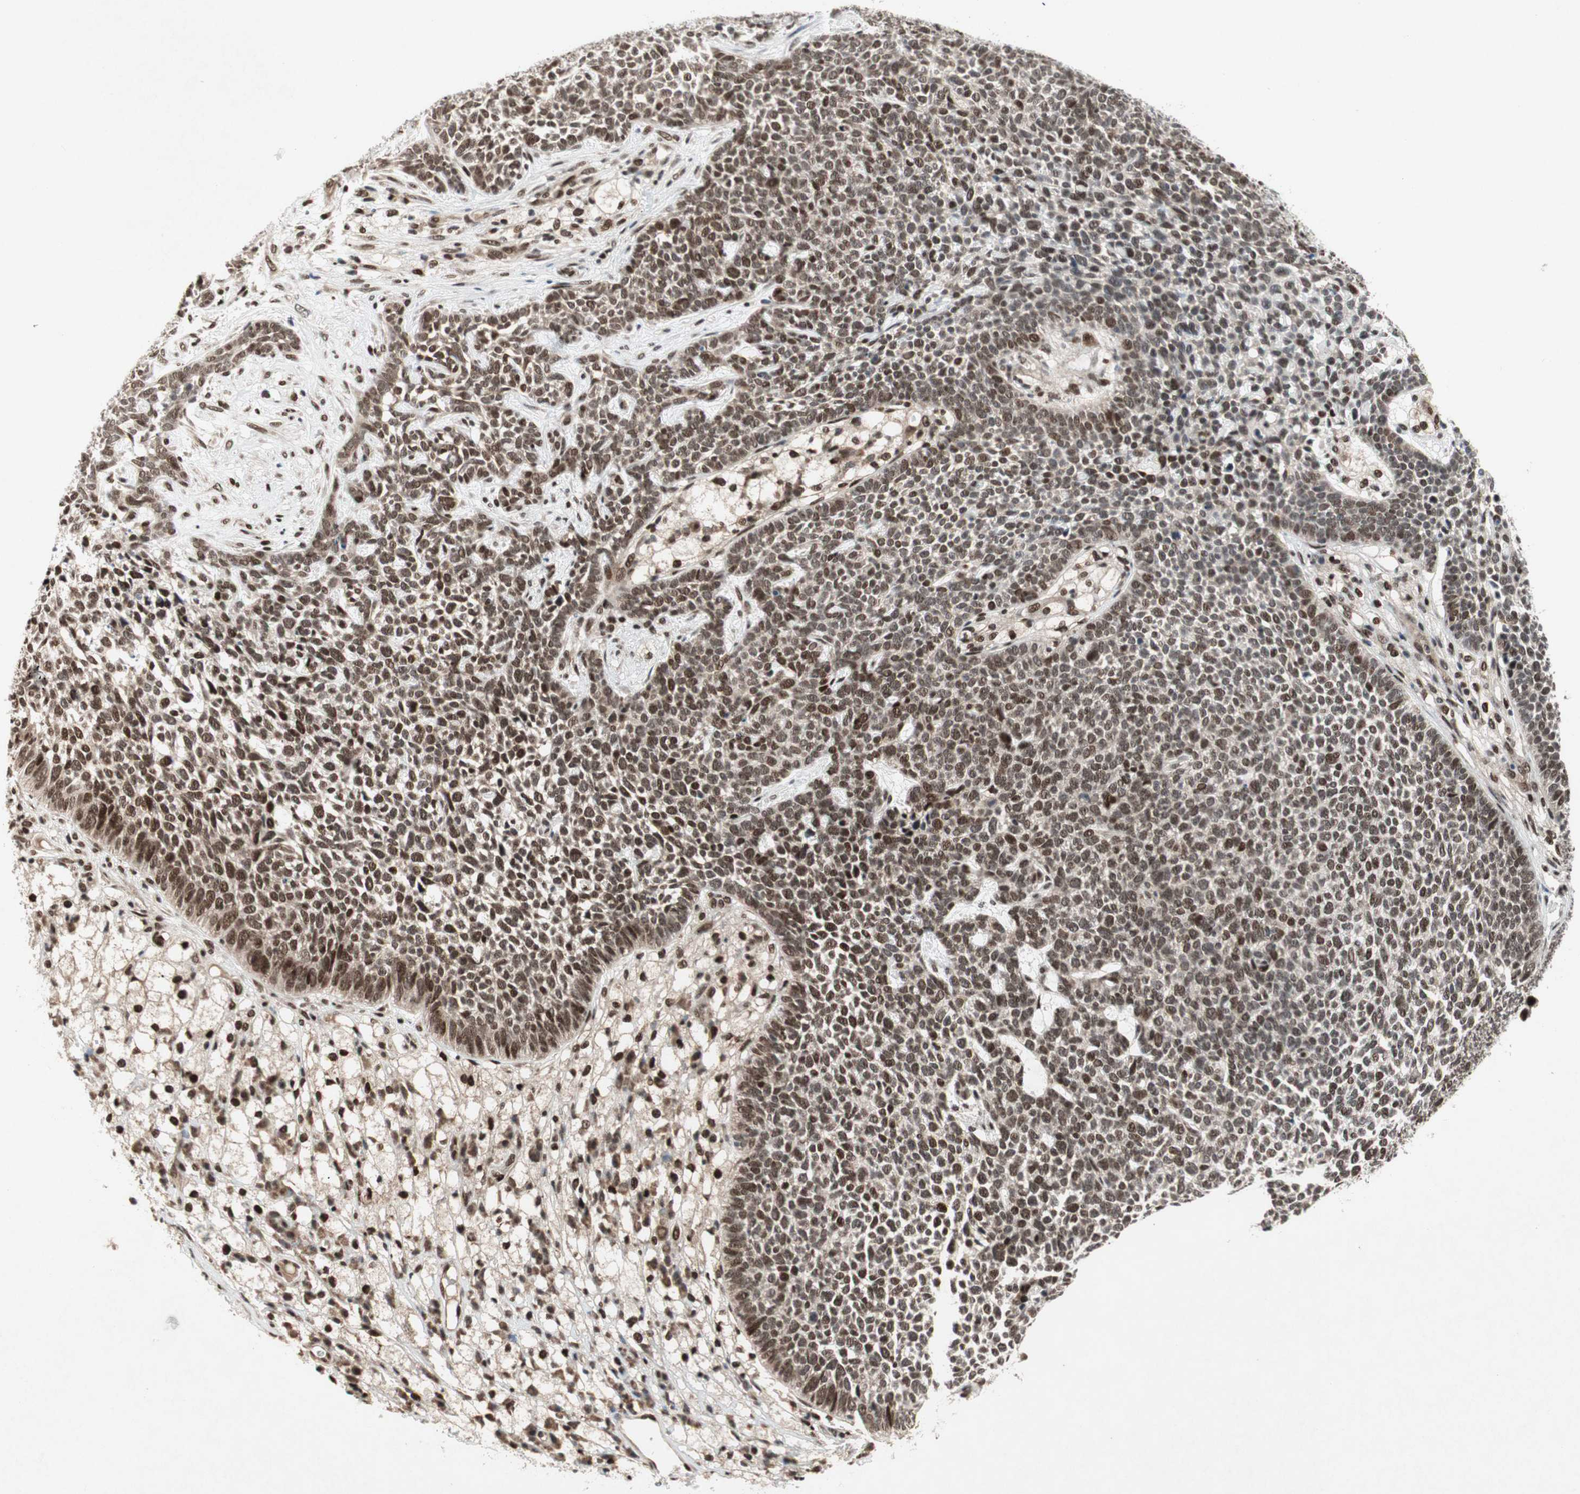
{"staining": {"intensity": "strong", "quantity": ">75%", "location": "nuclear"}, "tissue": "skin cancer", "cell_type": "Tumor cells", "image_type": "cancer", "snomed": [{"axis": "morphology", "description": "Basal cell carcinoma"}, {"axis": "topography", "description": "Skin"}], "caption": "Immunohistochemistry (IHC) of skin cancer demonstrates high levels of strong nuclear expression in about >75% of tumor cells. (DAB = brown stain, brightfield microscopy at high magnification).", "gene": "TCF12", "patient": {"sex": "female", "age": 84}}